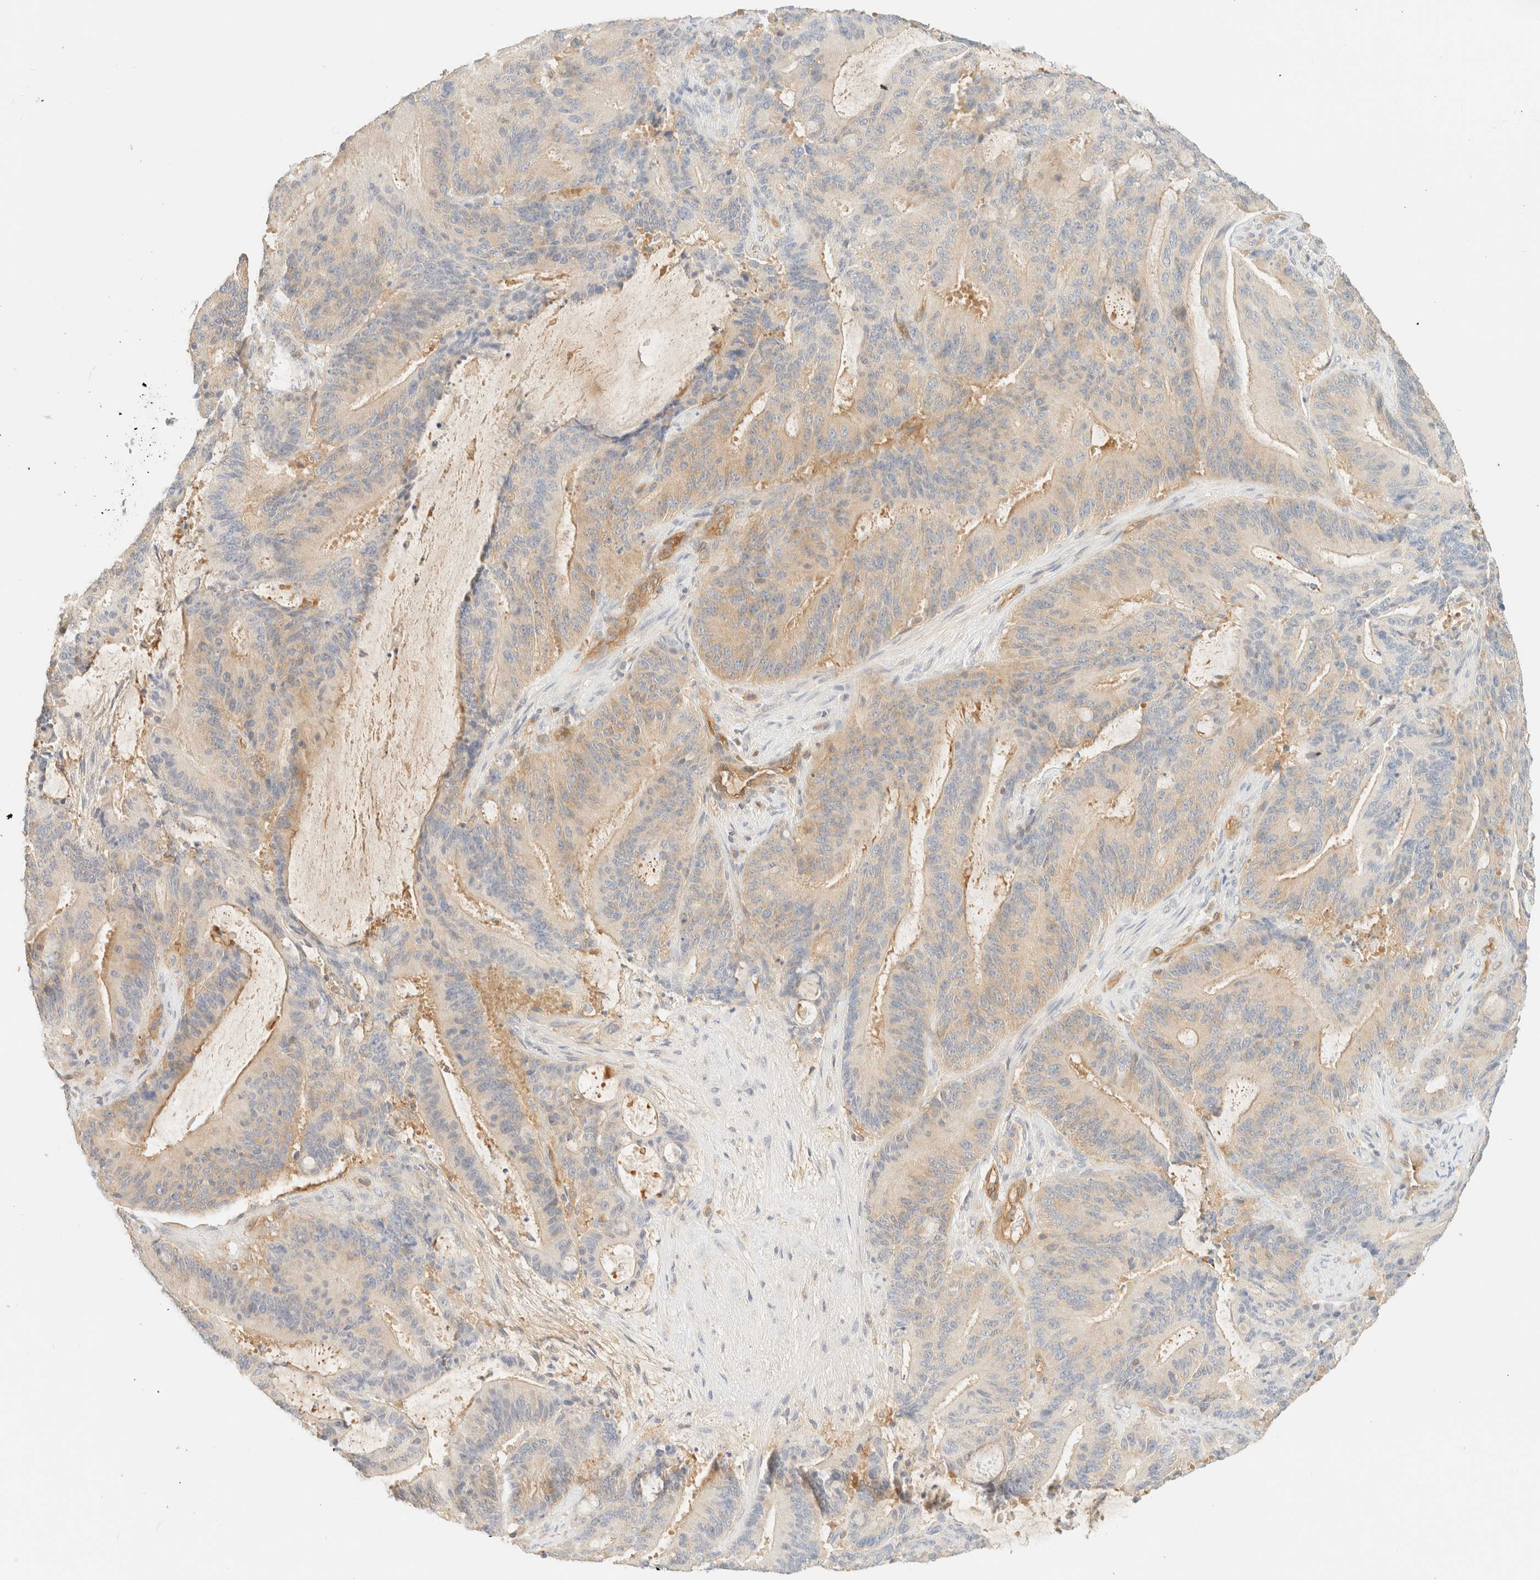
{"staining": {"intensity": "weak", "quantity": ">75%", "location": "cytoplasmic/membranous"}, "tissue": "liver cancer", "cell_type": "Tumor cells", "image_type": "cancer", "snomed": [{"axis": "morphology", "description": "Normal tissue, NOS"}, {"axis": "morphology", "description": "Cholangiocarcinoma"}, {"axis": "topography", "description": "Liver"}, {"axis": "topography", "description": "Peripheral nerve tissue"}], "caption": "Liver cancer (cholangiocarcinoma) stained with a protein marker reveals weak staining in tumor cells.", "gene": "FHOD1", "patient": {"sex": "female", "age": 73}}